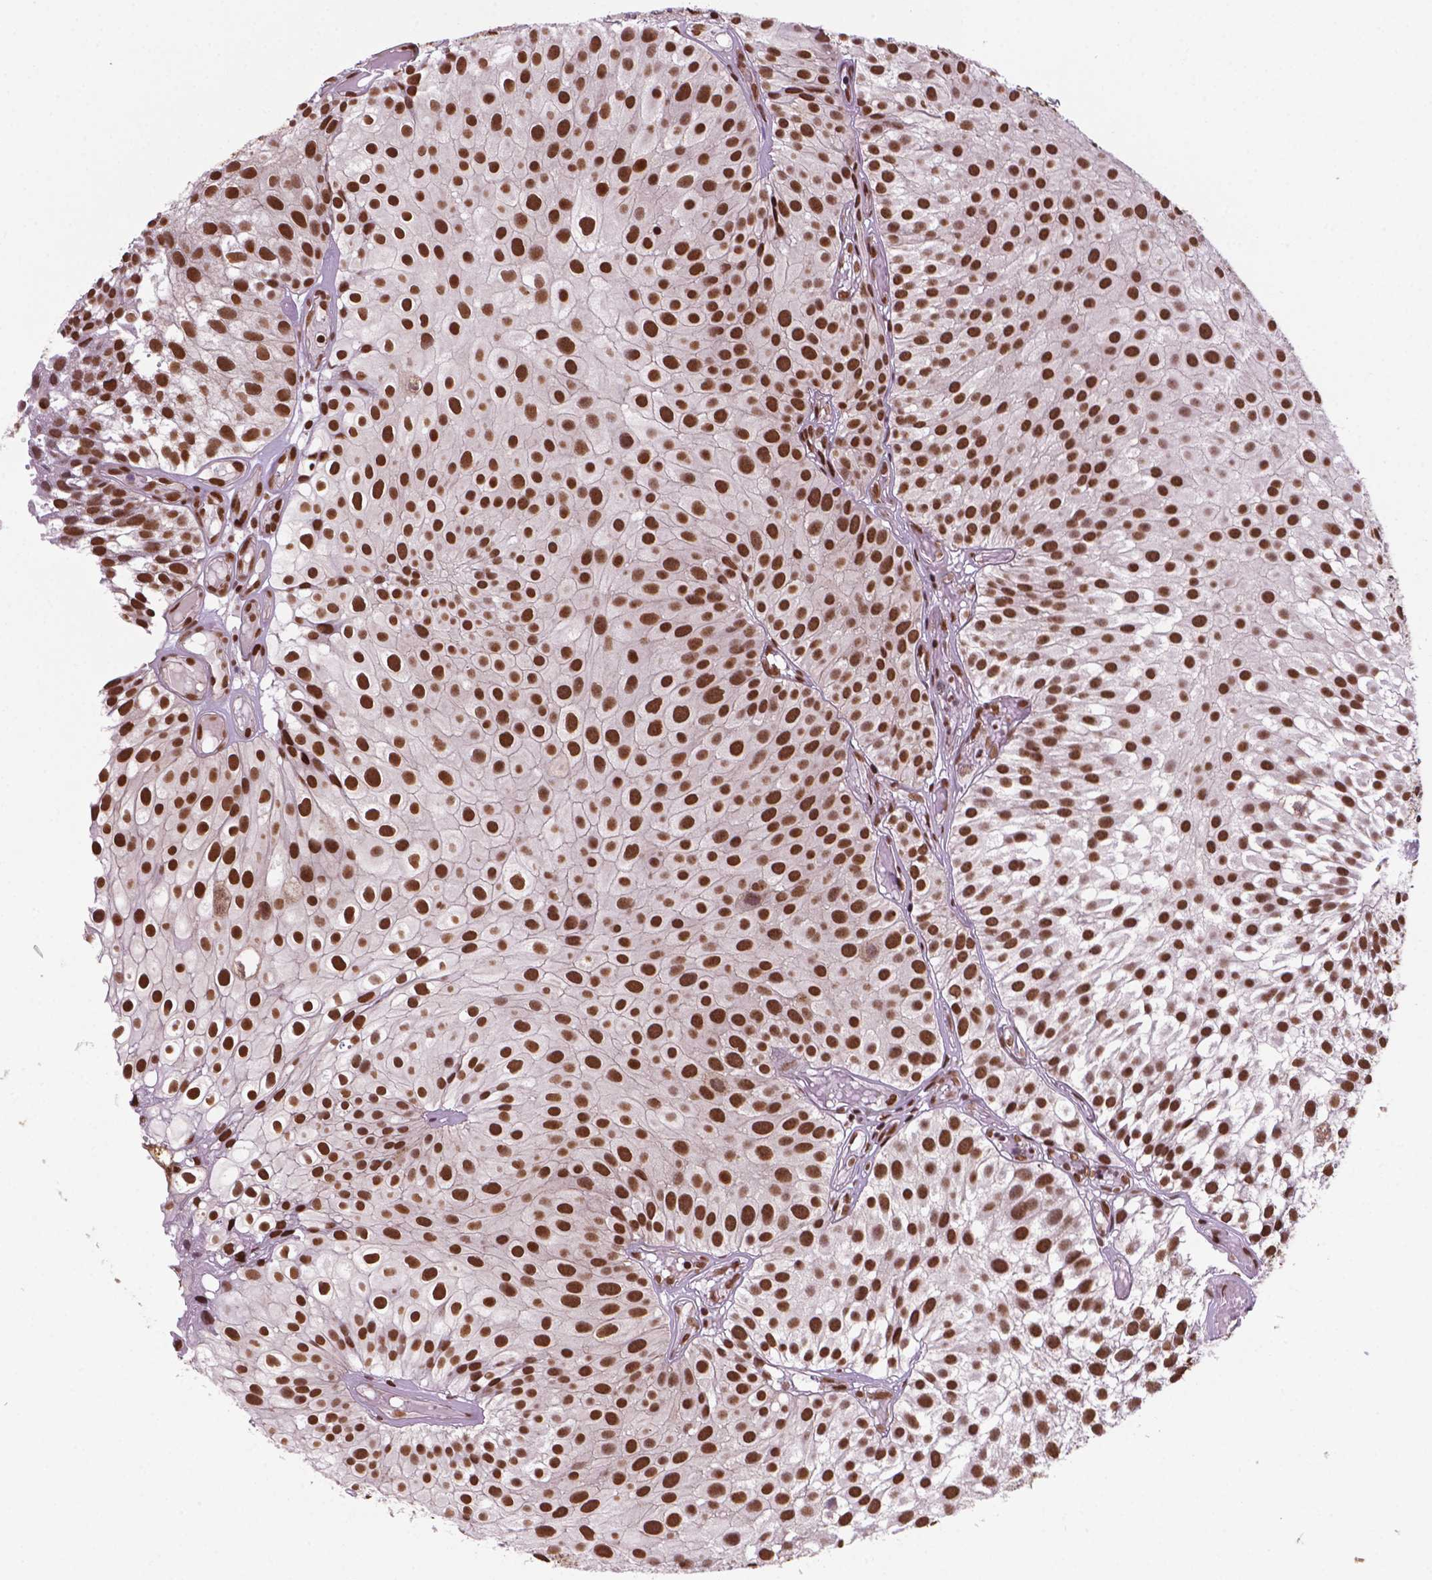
{"staining": {"intensity": "strong", "quantity": ">75%", "location": "nuclear"}, "tissue": "urothelial cancer", "cell_type": "Tumor cells", "image_type": "cancer", "snomed": [{"axis": "morphology", "description": "Urothelial carcinoma, Low grade"}, {"axis": "topography", "description": "Urinary bladder"}], "caption": "A brown stain labels strong nuclear expression of a protein in human urothelial carcinoma (low-grade) tumor cells. (IHC, brightfield microscopy, high magnification).", "gene": "SIRT6", "patient": {"sex": "male", "age": 79}}